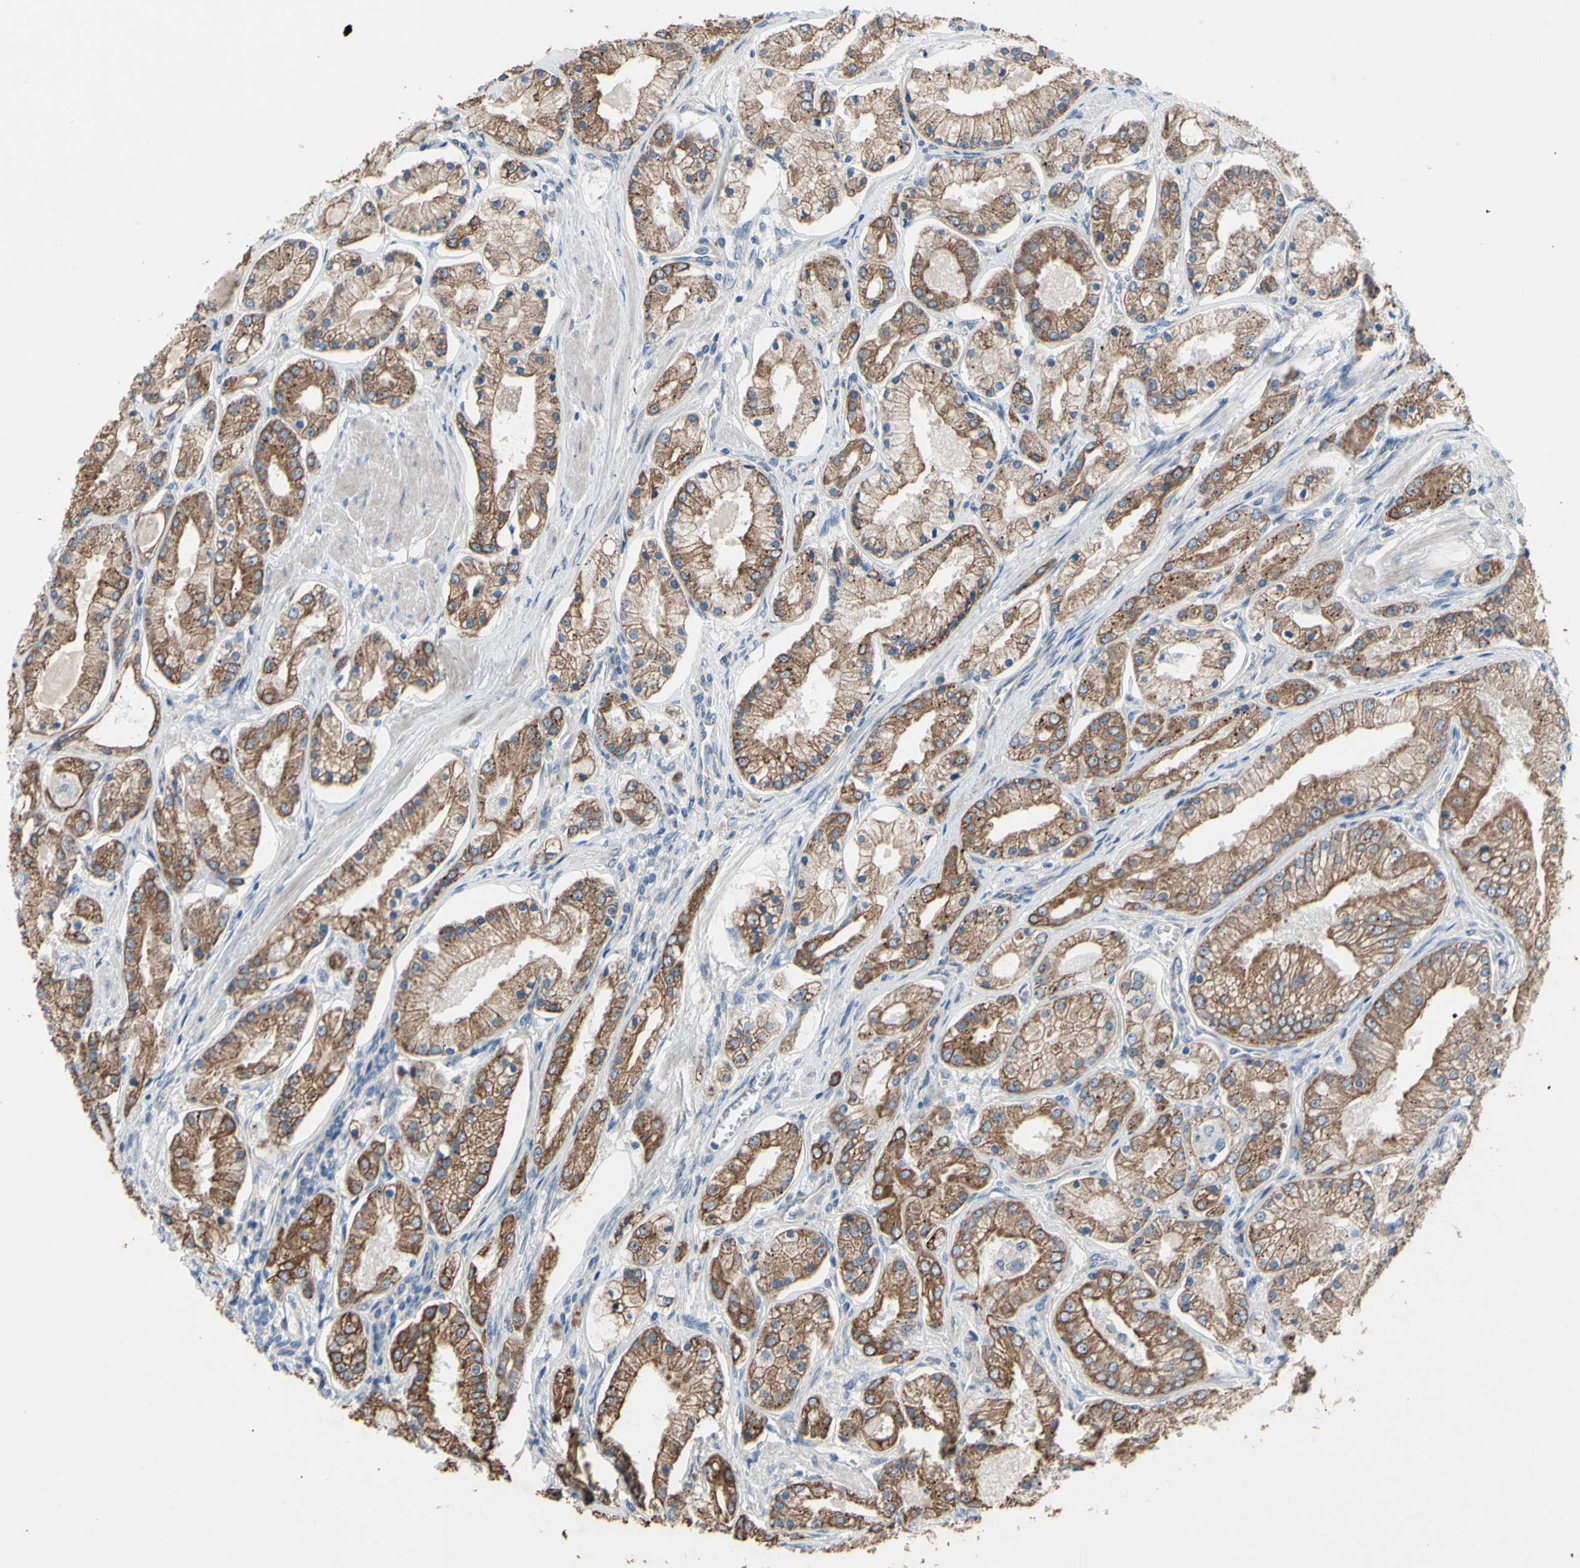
{"staining": {"intensity": "strong", "quantity": ">75%", "location": "cytoplasmic/membranous"}, "tissue": "prostate cancer", "cell_type": "Tumor cells", "image_type": "cancer", "snomed": [{"axis": "morphology", "description": "Adenocarcinoma, High grade"}, {"axis": "topography", "description": "Prostate"}], "caption": "A brown stain highlights strong cytoplasmic/membranous staining of a protein in human prostate cancer (high-grade adenocarcinoma) tumor cells.", "gene": "GRAMD2B", "patient": {"sex": "male", "age": 66}}